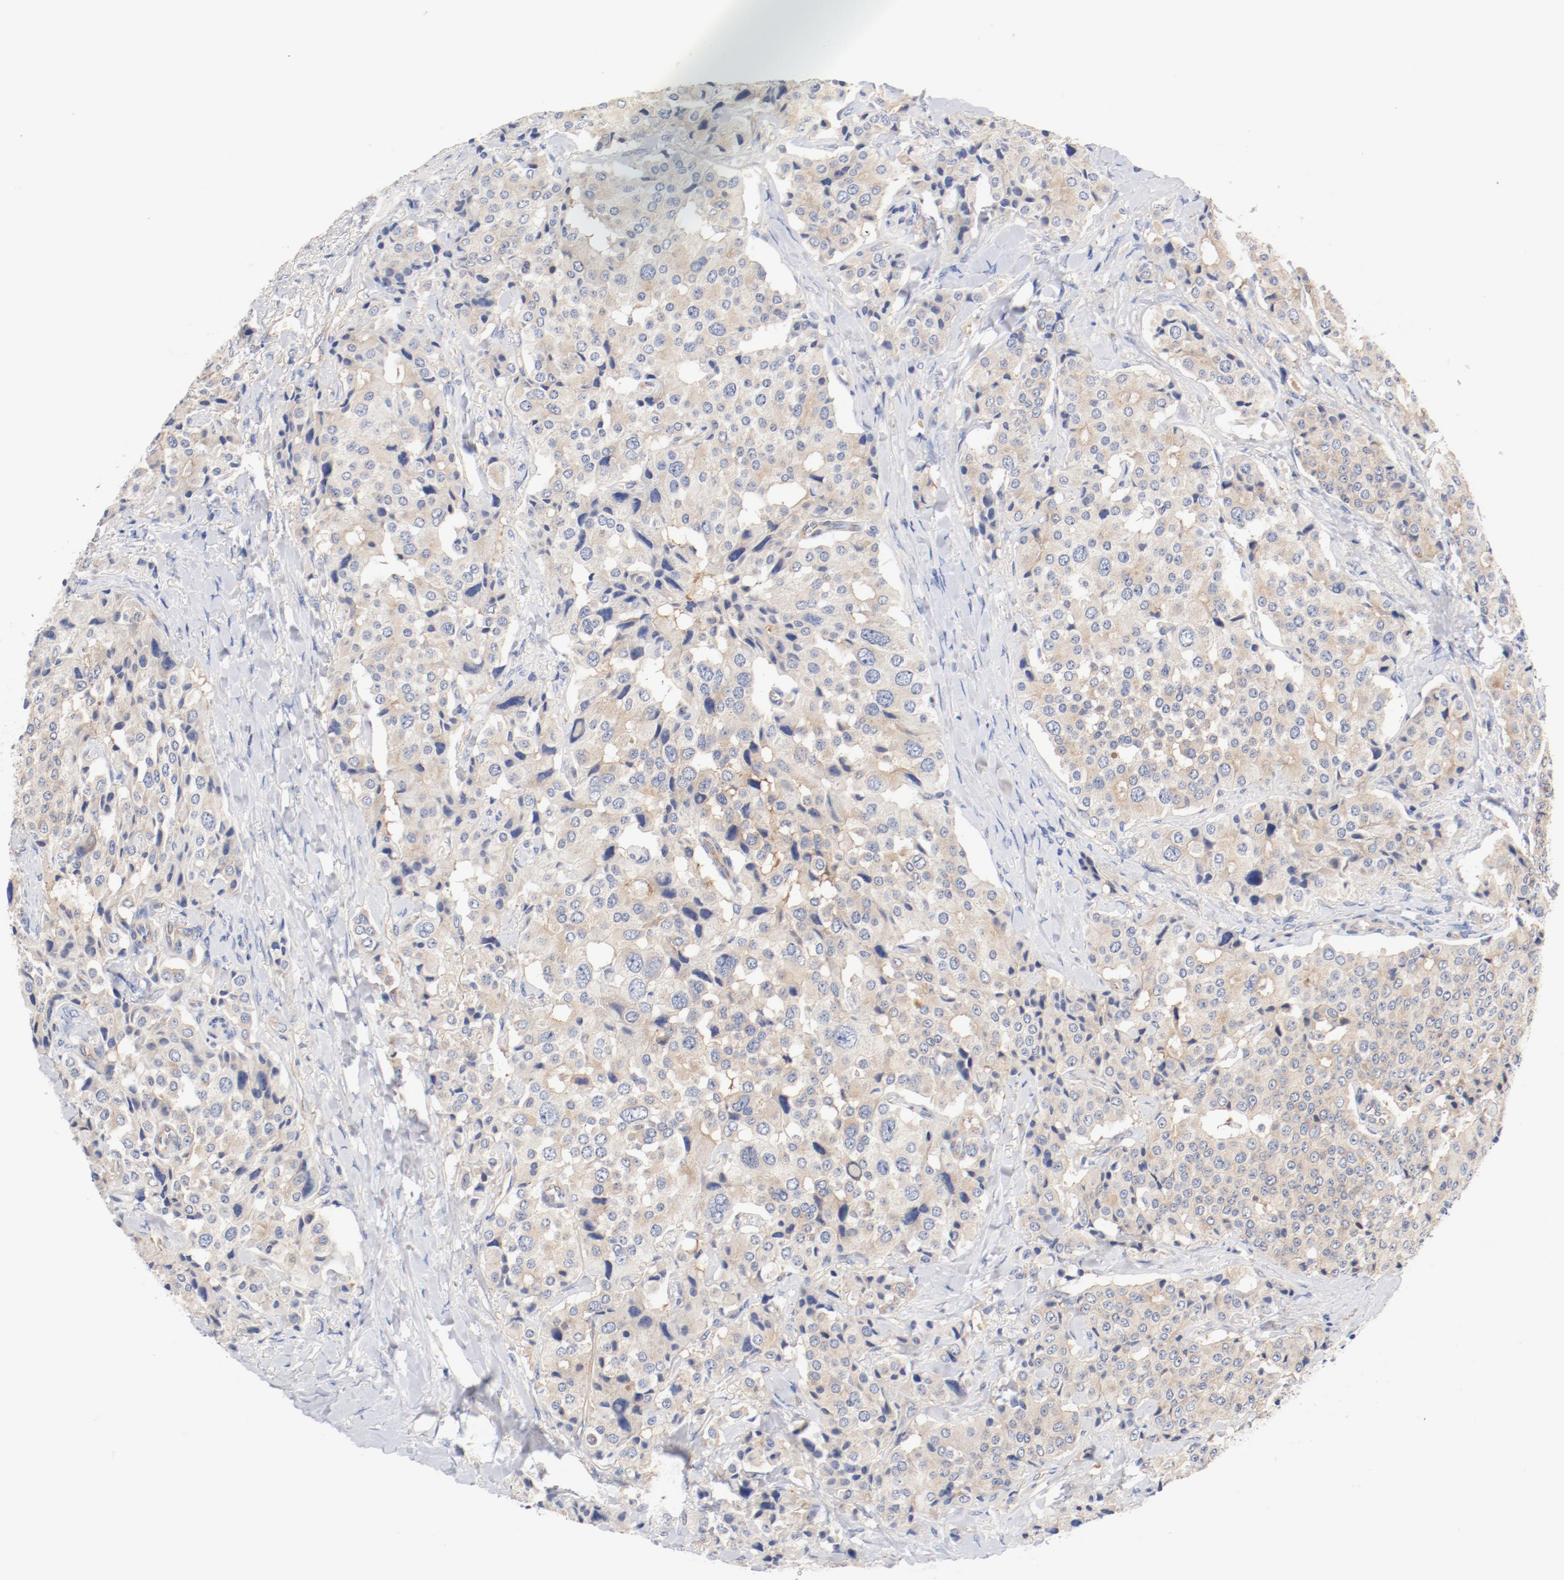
{"staining": {"intensity": "weak", "quantity": "<25%", "location": "cytoplasmic/membranous"}, "tissue": "carcinoid", "cell_type": "Tumor cells", "image_type": "cancer", "snomed": [{"axis": "morphology", "description": "Carcinoid, malignant, NOS"}, {"axis": "topography", "description": "Colon"}], "caption": "Carcinoid was stained to show a protein in brown. There is no significant positivity in tumor cells.", "gene": "DYNC1H1", "patient": {"sex": "female", "age": 61}}